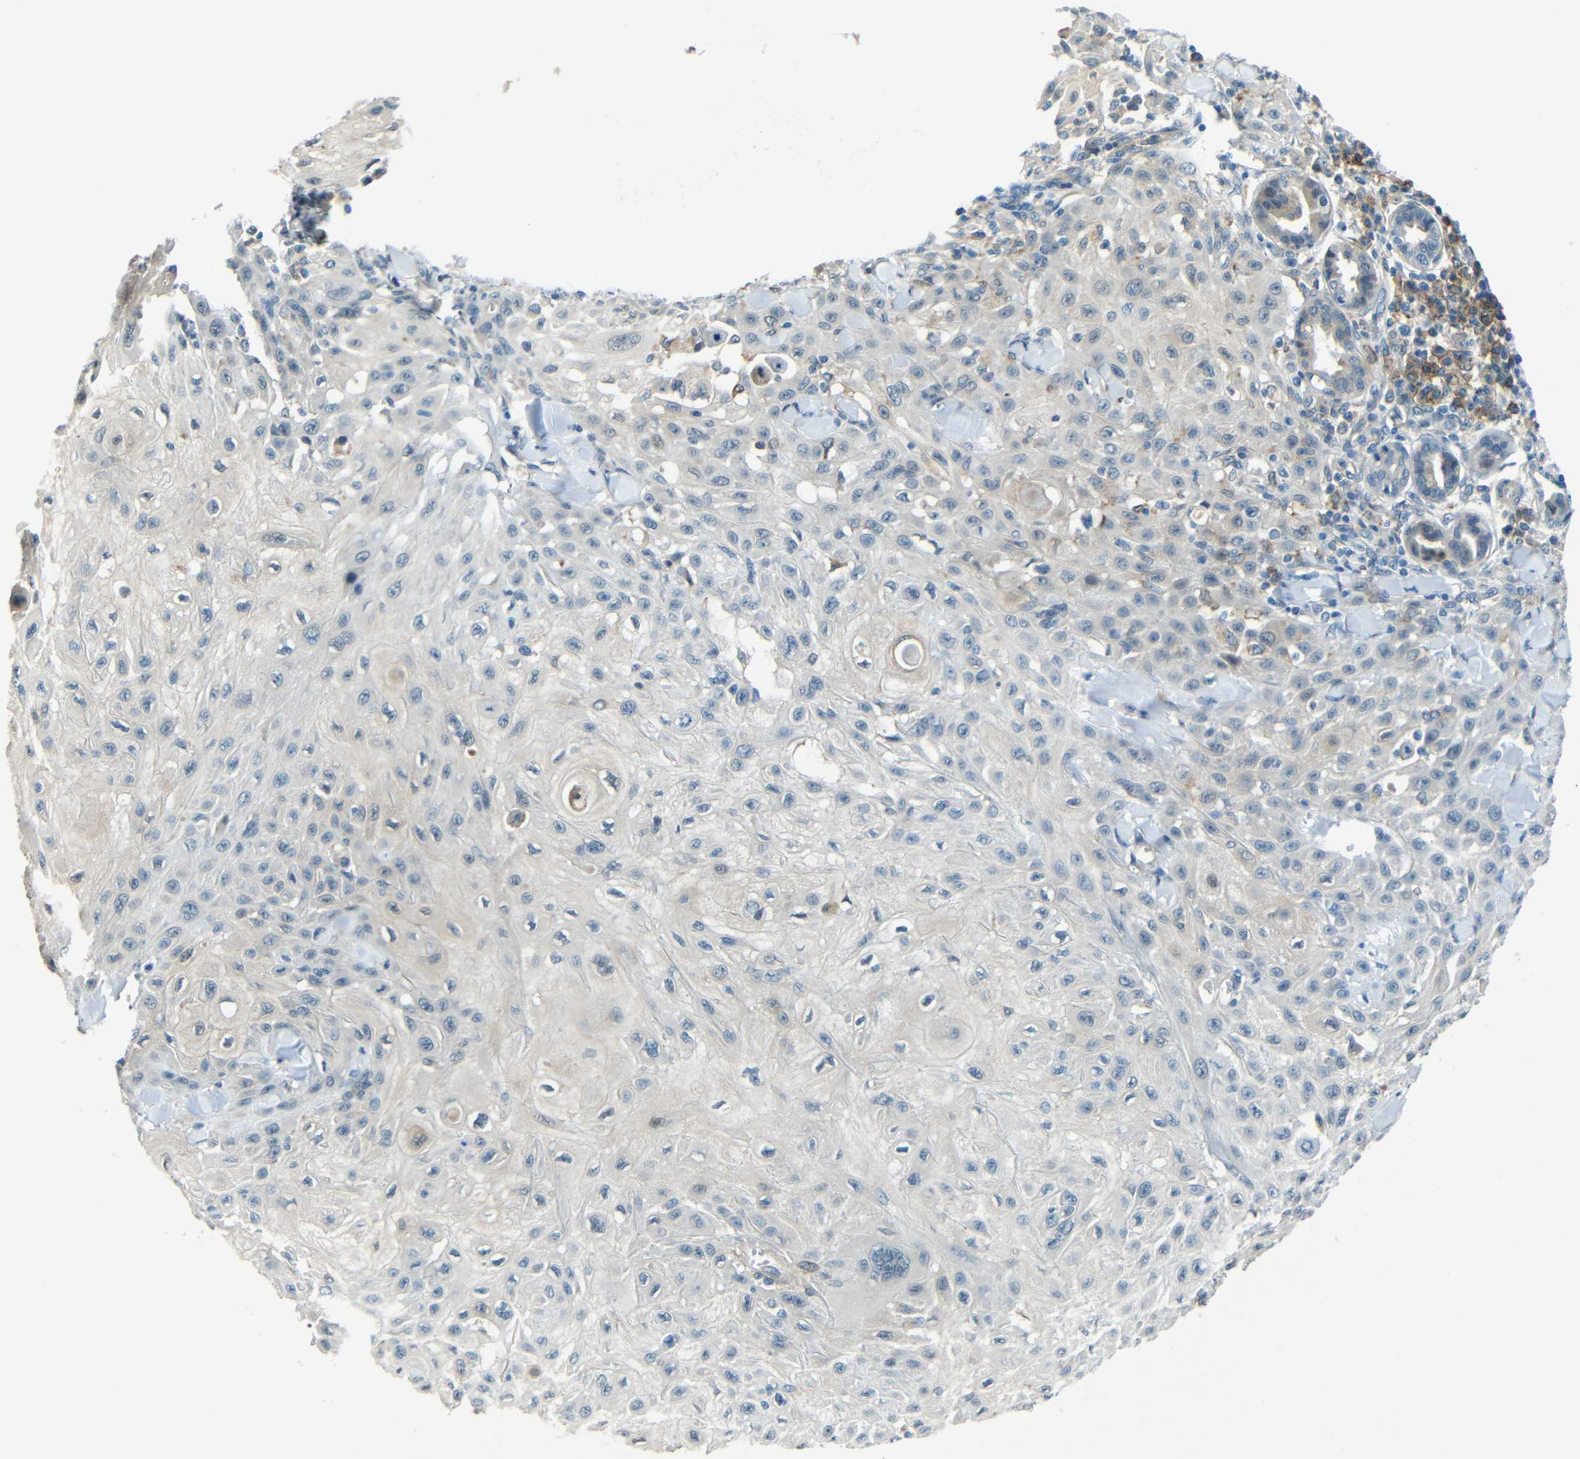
{"staining": {"intensity": "weak", "quantity": "25%-75%", "location": "cytoplasmic/membranous"}, "tissue": "skin cancer", "cell_type": "Tumor cells", "image_type": "cancer", "snomed": [{"axis": "morphology", "description": "Squamous cell carcinoma, NOS"}, {"axis": "topography", "description": "Skin"}], "caption": "A histopathology image of skin cancer (squamous cell carcinoma) stained for a protein shows weak cytoplasmic/membranous brown staining in tumor cells. The protein is shown in brown color, while the nuclei are stained blue.", "gene": "ANKRD22", "patient": {"sex": "male", "age": 24}}